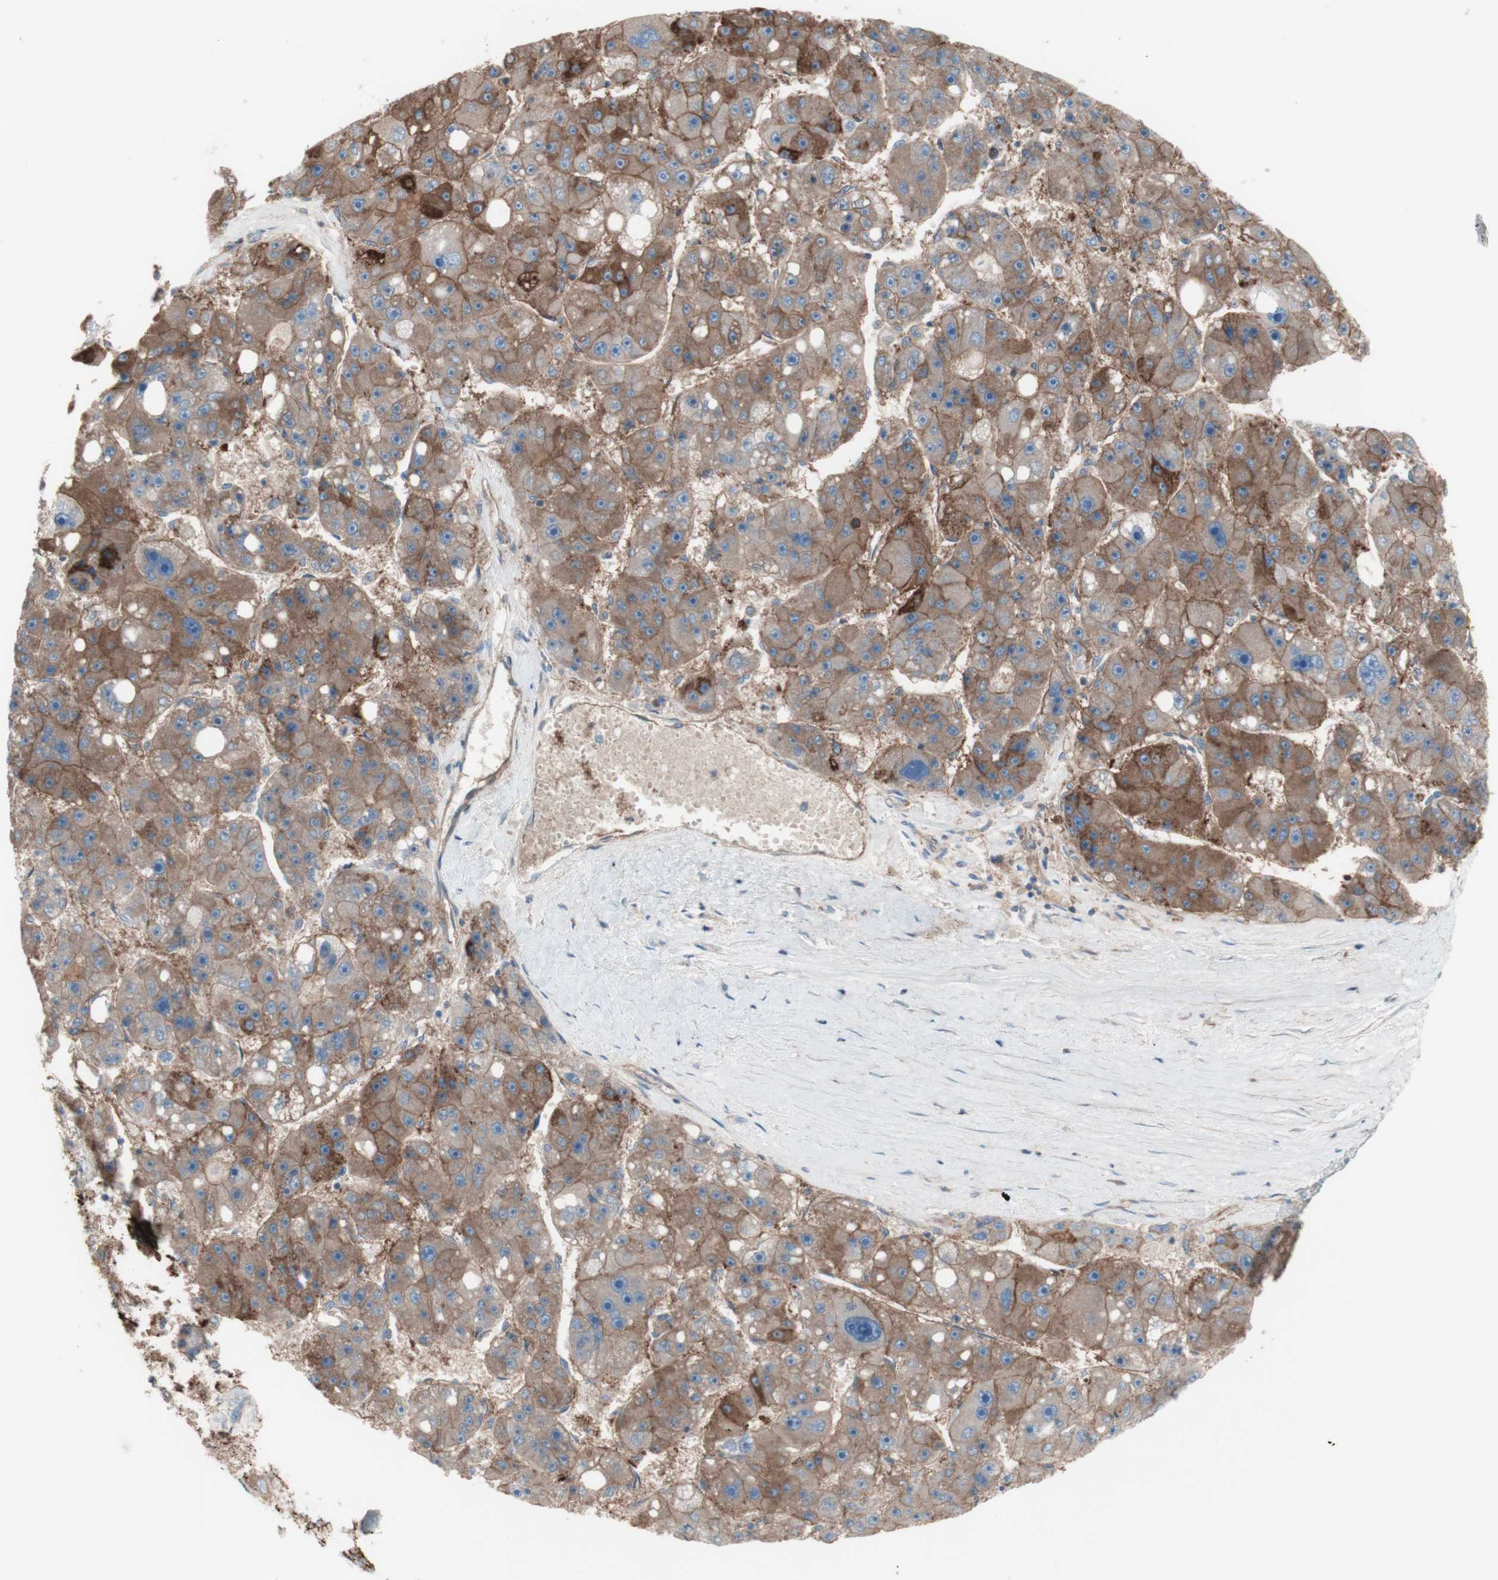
{"staining": {"intensity": "moderate", "quantity": ">75%", "location": "cytoplasmic/membranous"}, "tissue": "liver cancer", "cell_type": "Tumor cells", "image_type": "cancer", "snomed": [{"axis": "morphology", "description": "Carcinoma, Hepatocellular, NOS"}, {"axis": "topography", "description": "Liver"}], "caption": "Protein expression analysis of human liver cancer (hepatocellular carcinoma) reveals moderate cytoplasmic/membranous positivity in approximately >75% of tumor cells.", "gene": "CD46", "patient": {"sex": "female", "age": 61}}